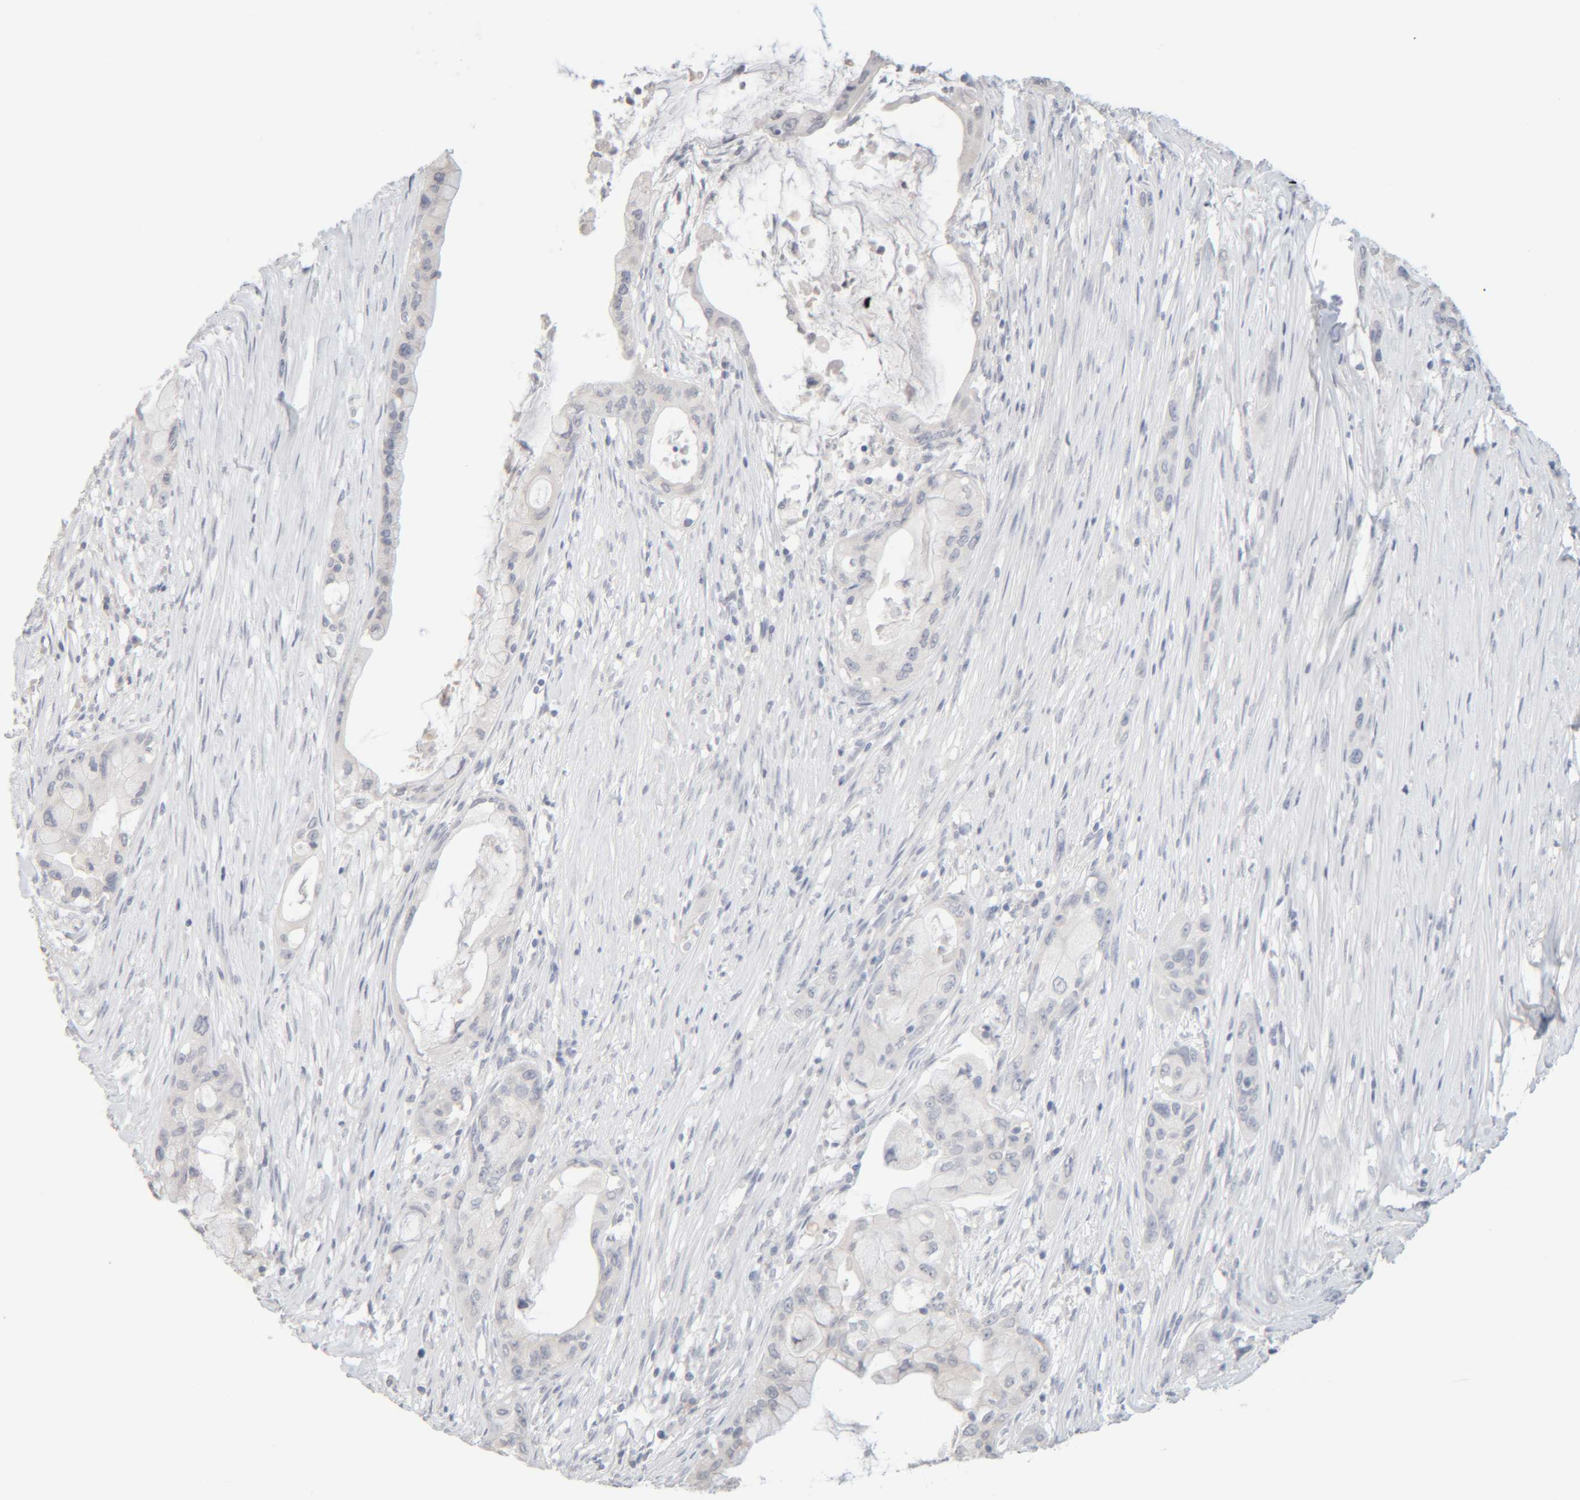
{"staining": {"intensity": "negative", "quantity": "none", "location": "none"}, "tissue": "pancreatic cancer", "cell_type": "Tumor cells", "image_type": "cancer", "snomed": [{"axis": "morphology", "description": "Adenocarcinoma, NOS"}, {"axis": "topography", "description": "Pancreas"}], "caption": "An immunohistochemistry (IHC) histopathology image of adenocarcinoma (pancreatic) is shown. There is no staining in tumor cells of adenocarcinoma (pancreatic). (DAB immunohistochemistry (IHC), high magnification).", "gene": "RIDA", "patient": {"sex": "male", "age": 53}}